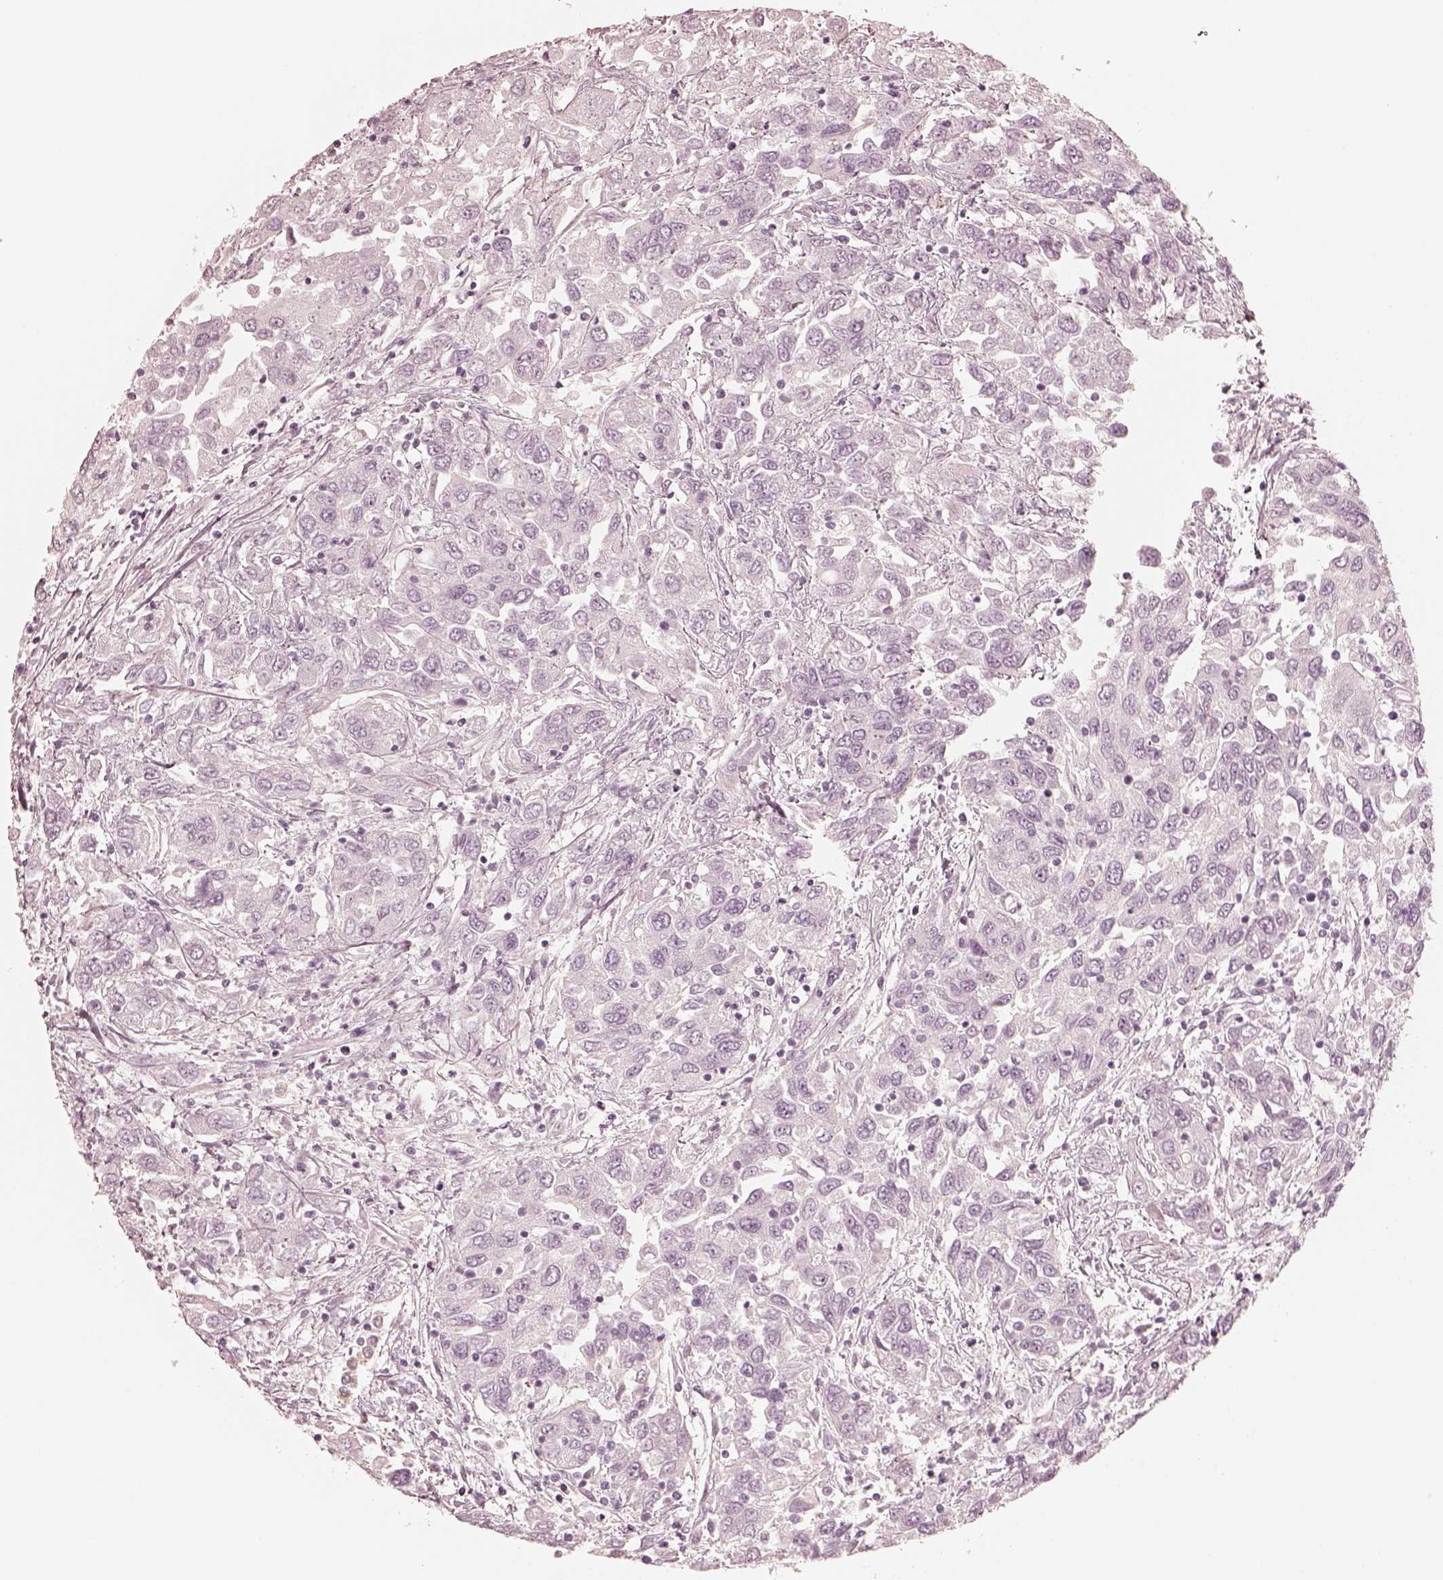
{"staining": {"intensity": "negative", "quantity": "none", "location": "none"}, "tissue": "urothelial cancer", "cell_type": "Tumor cells", "image_type": "cancer", "snomed": [{"axis": "morphology", "description": "Urothelial carcinoma, High grade"}, {"axis": "topography", "description": "Urinary bladder"}], "caption": "Immunohistochemistry micrograph of neoplastic tissue: human urothelial cancer stained with DAB (3,3'-diaminobenzidine) reveals no significant protein expression in tumor cells.", "gene": "CALR3", "patient": {"sex": "male", "age": 76}}